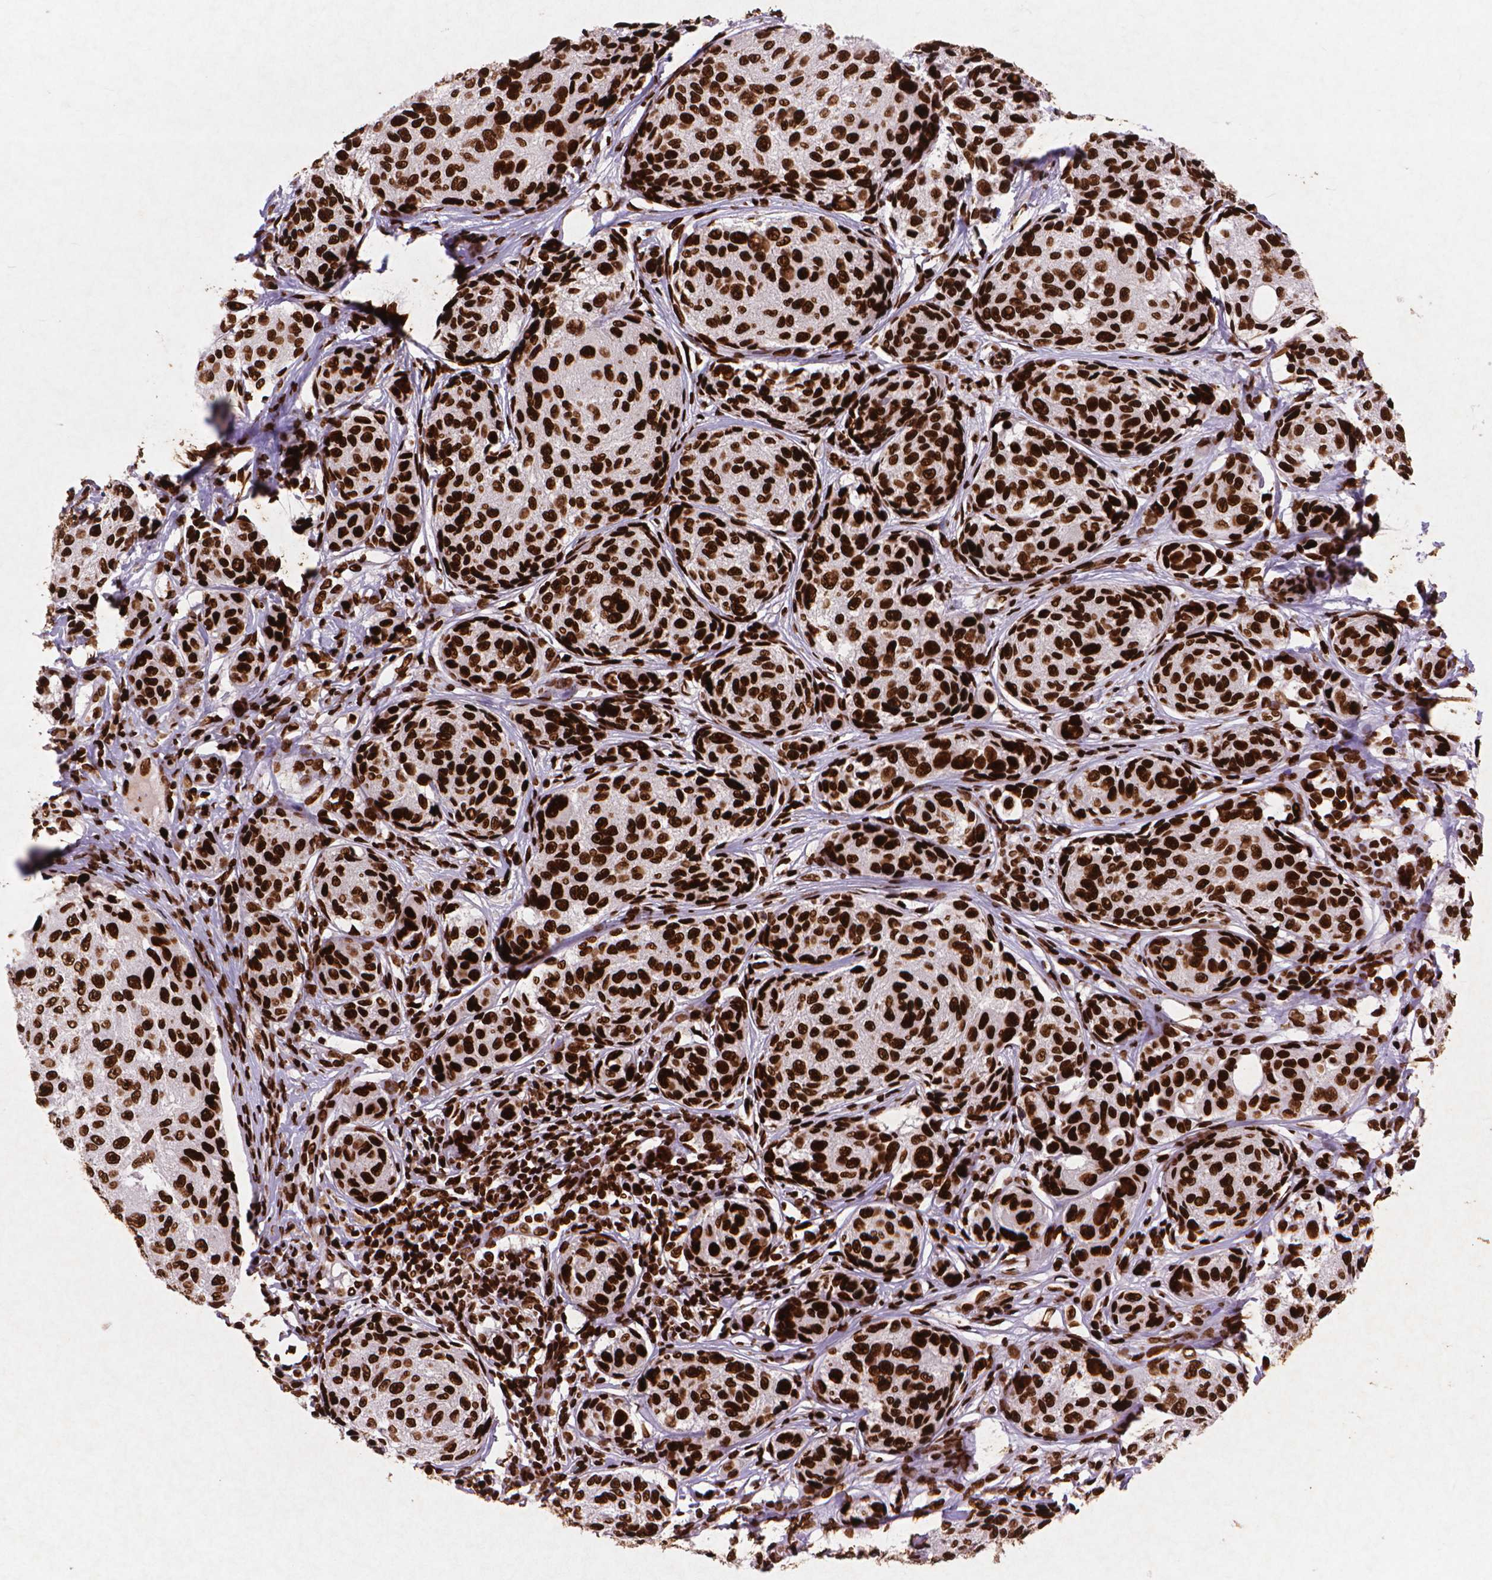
{"staining": {"intensity": "strong", "quantity": ">75%", "location": "nuclear"}, "tissue": "melanoma", "cell_type": "Tumor cells", "image_type": "cancer", "snomed": [{"axis": "morphology", "description": "Malignant melanoma, NOS"}, {"axis": "topography", "description": "Skin"}], "caption": "Immunohistochemistry (IHC) (DAB) staining of human malignant melanoma exhibits strong nuclear protein staining in approximately >75% of tumor cells. (DAB (3,3'-diaminobenzidine) IHC with brightfield microscopy, high magnification).", "gene": "CITED2", "patient": {"sex": "male", "age": 61}}